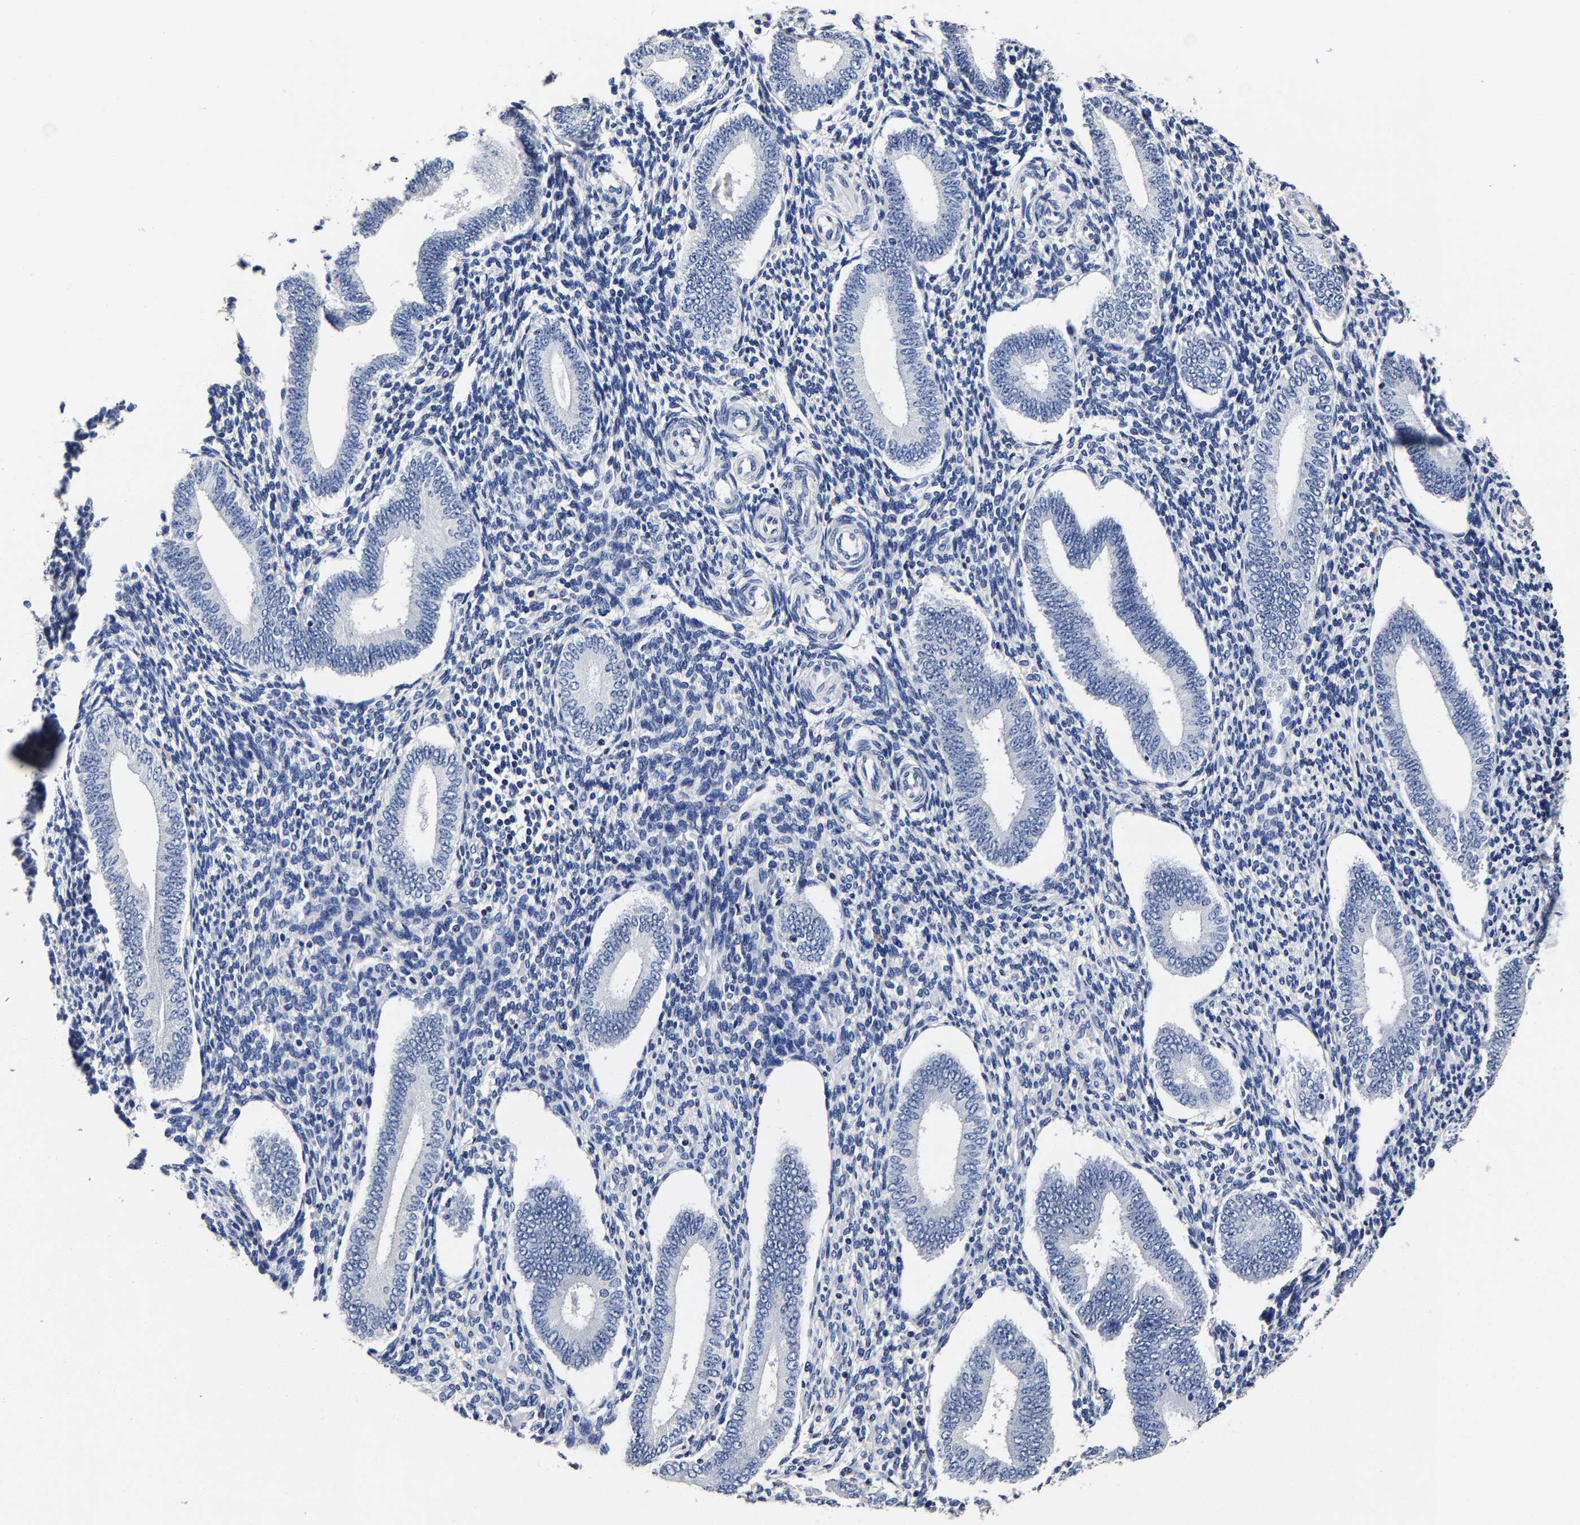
{"staining": {"intensity": "negative", "quantity": "none", "location": "none"}, "tissue": "endometrium", "cell_type": "Cells in endometrial stroma", "image_type": "normal", "snomed": [{"axis": "morphology", "description": "Normal tissue, NOS"}, {"axis": "topography", "description": "Endometrium"}], "caption": "Immunohistochemistry (IHC) histopathology image of unremarkable endometrium: endometrium stained with DAB (3,3'-diaminobenzidine) demonstrates no significant protein staining in cells in endometrial stroma. (DAB (3,3'-diaminobenzidine) immunohistochemistry visualized using brightfield microscopy, high magnification).", "gene": "AKAP4", "patient": {"sex": "female", "age": 42}}